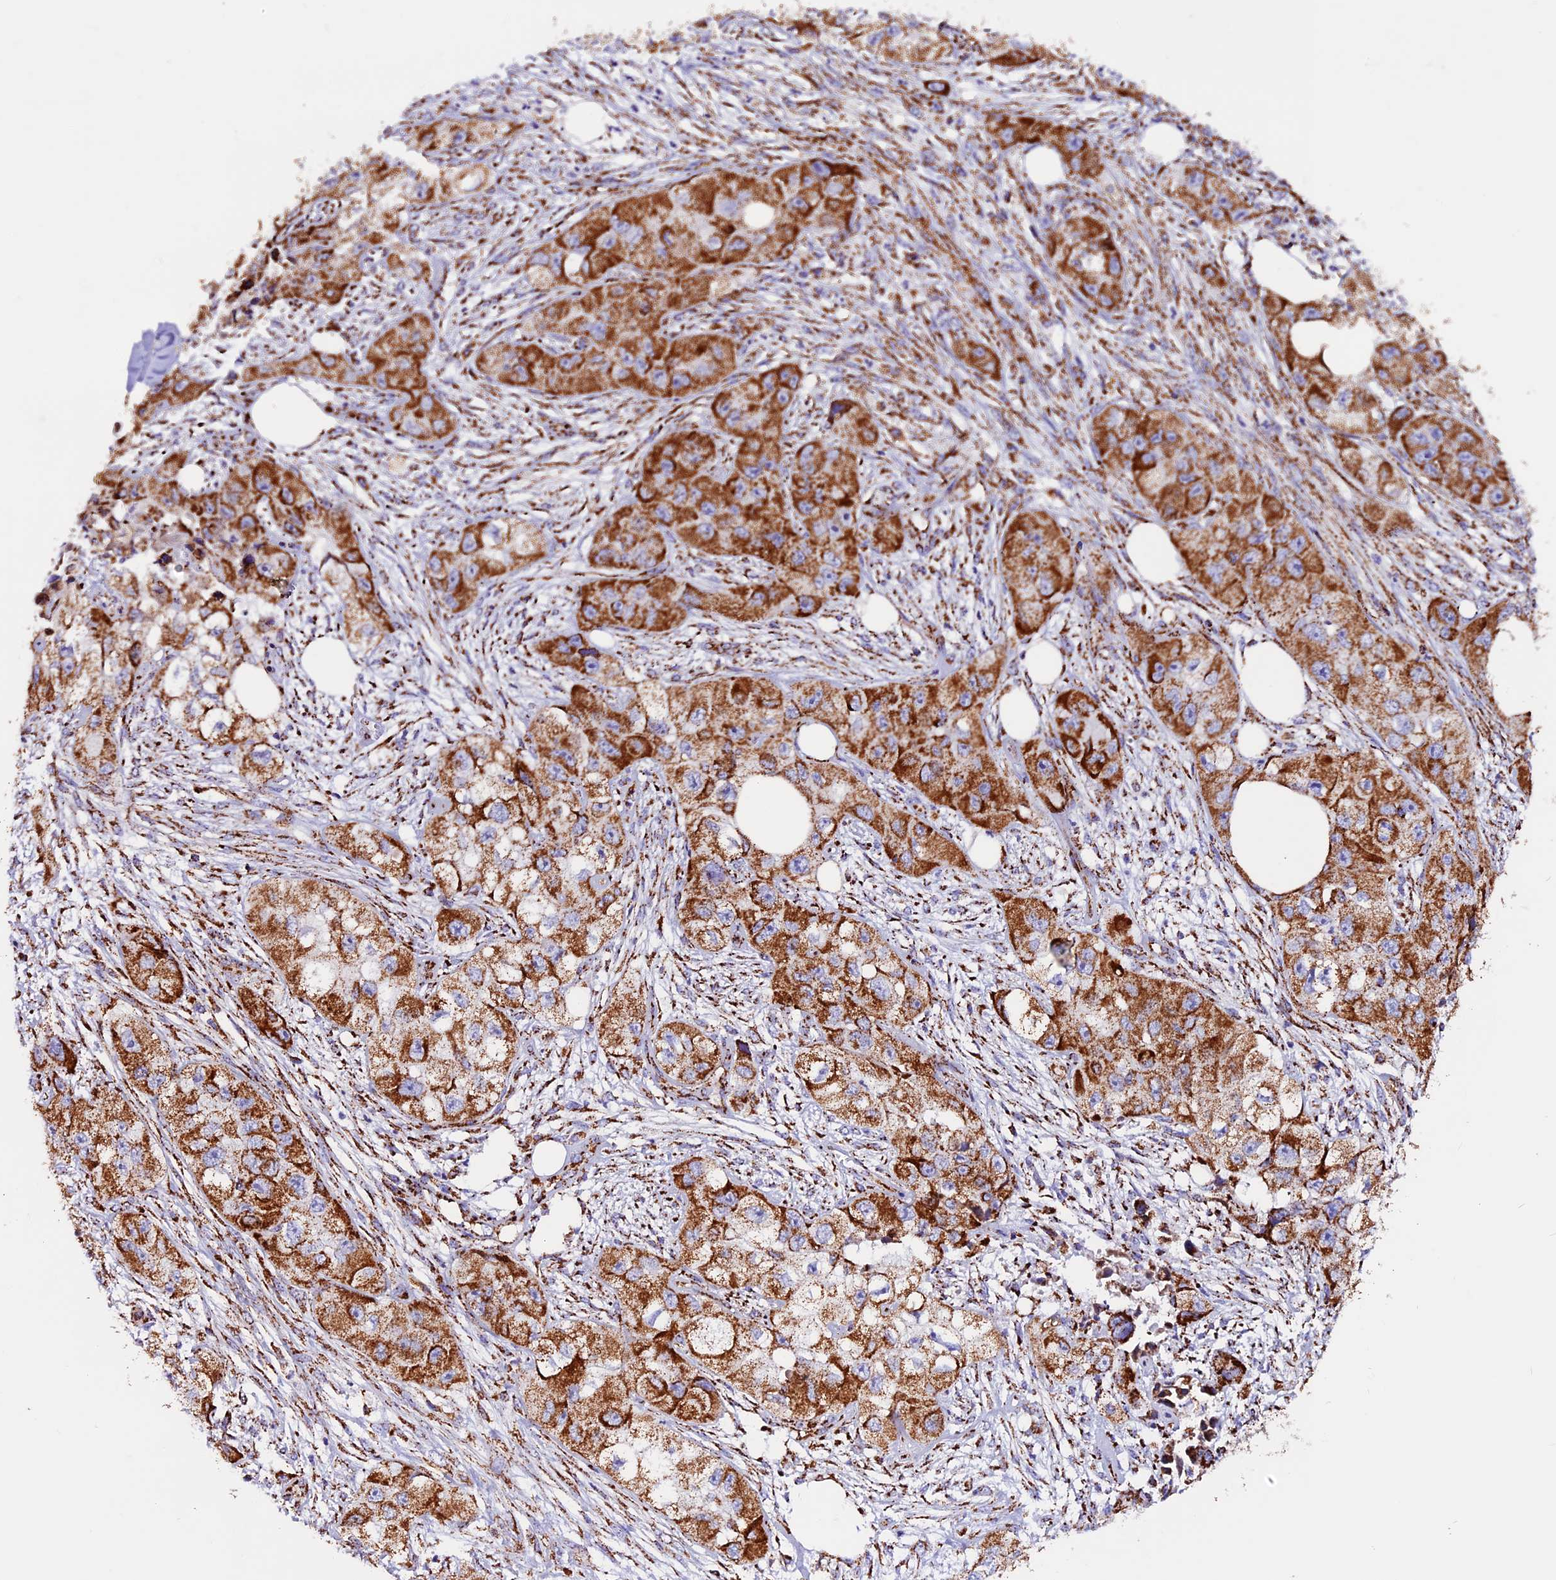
{"staining": {"intensity": "strong", "quantity": ">75%", "location": "cytoplasmic/membranous"}, "tissue": "skin cancer", "cell_type": "Tumor cells", "image_type": "cancer", "snomed": [{"axis": "morphology", "description": "Squamous cell carcinoma, NOS"}, {"axis": "topography", "description": "Skin"}, {"axis": "topography", "description": "Subcutis"}], "caption": "A brown stain shows strong cytoplasmic/membranous positivity of a protein in human squamous cell carcinoma (skin) tumor cells.", "gene": "CX3CL1", "patient": {"sex": "male", "age": 73}}